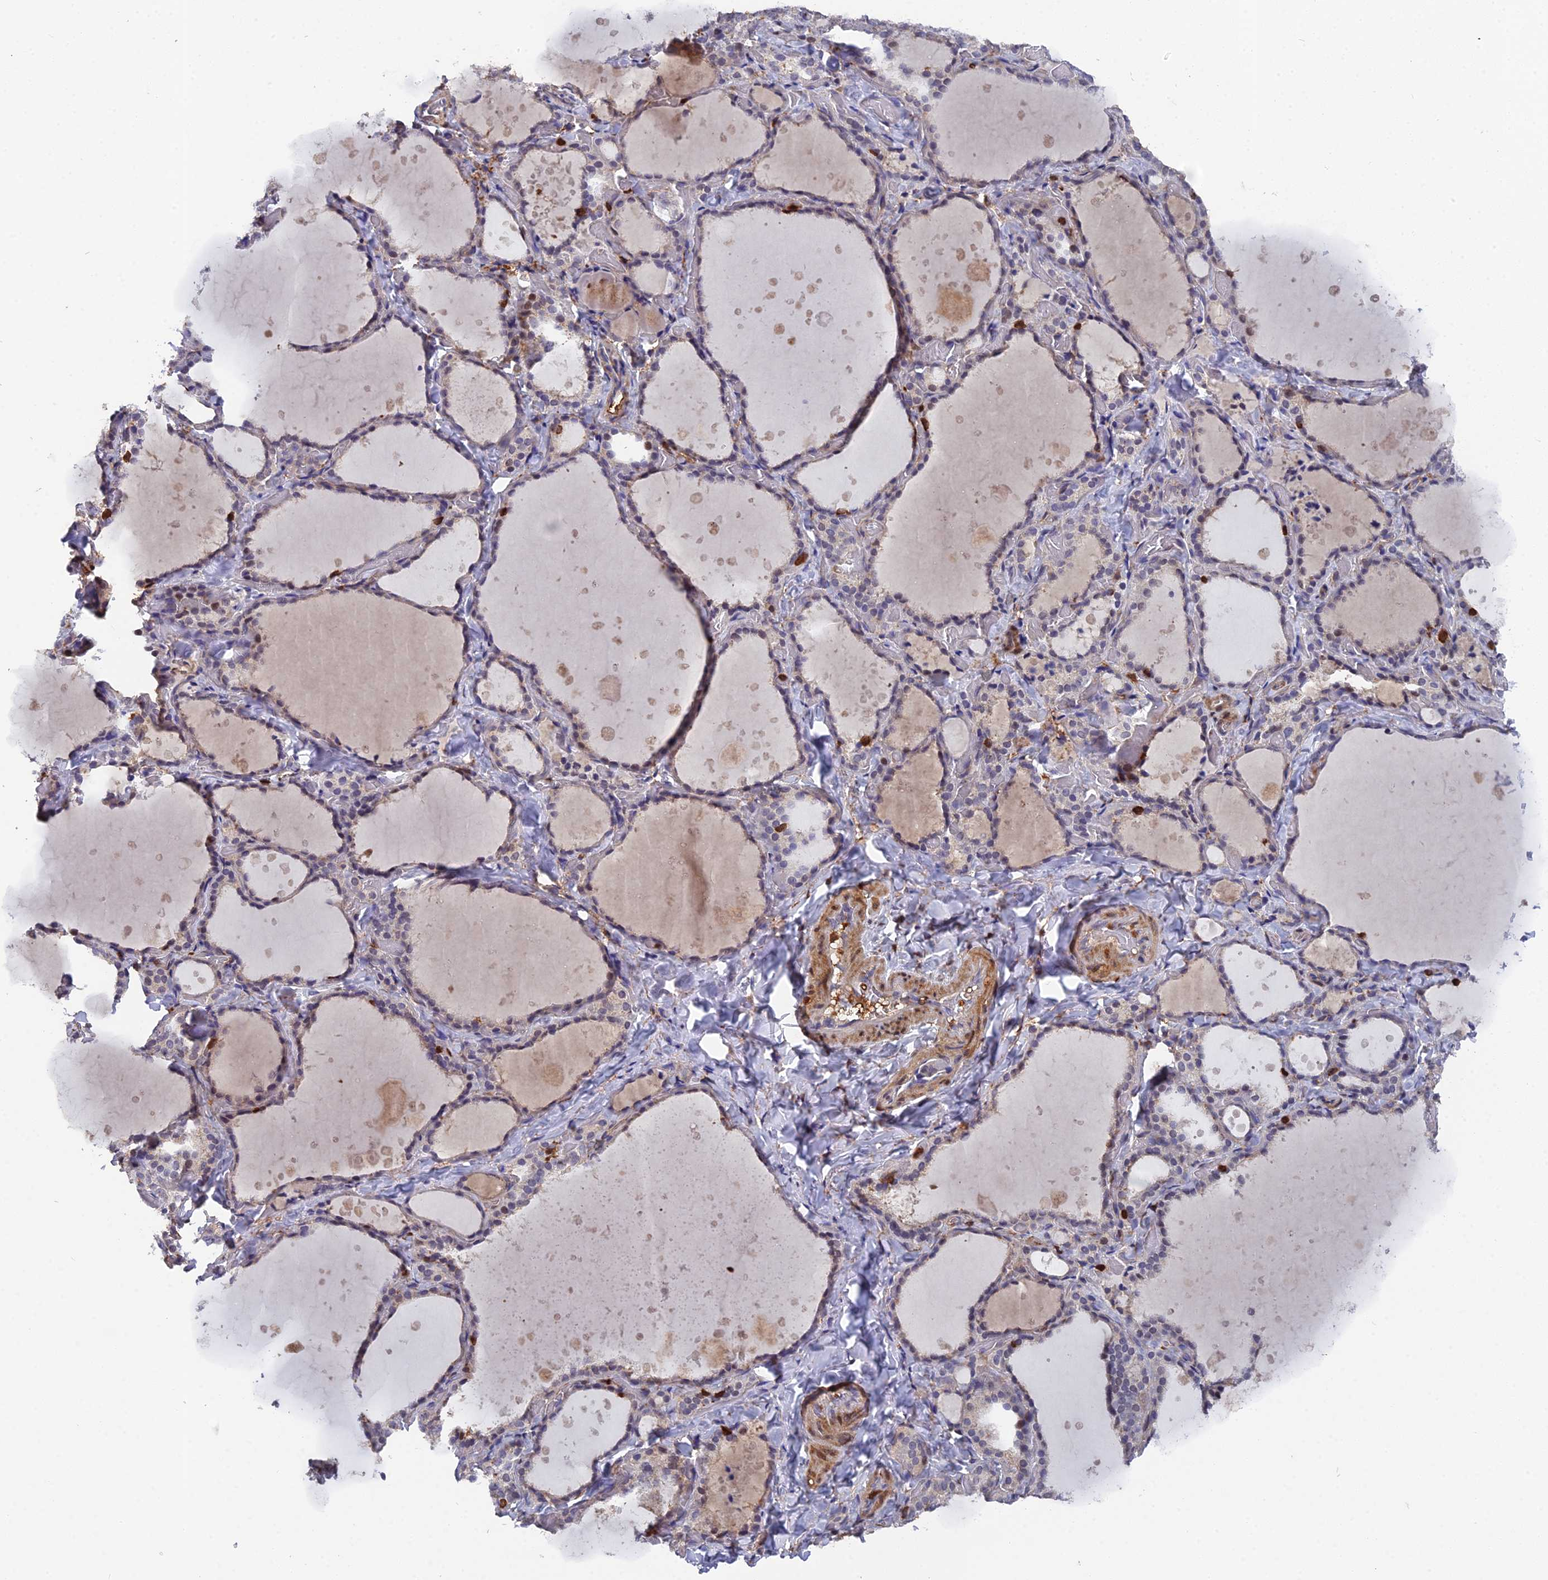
{"staining": {"intensity": "moderate", "quantity": "<25%", "location": "nuclear"}, "tissue": "thyroid gland", "cell_type": "Glandular cells", "image_type": "normal", "snomed": [{"axis": "morphology", "description": "Normal tissue, NOS"}, {"axis": "topography", "description": "Thyroid gland"}], "caption": "Brown immunohistochemical staining in benign human thyroid gland shows moderate nuclear staining in approximately <25% of glandular cells. (DAB (3,3'-diaminobenzidine) IHC with brightfield microscopy, high magnification).", "gene": "GALK2", "patient": {"sex": "female", "age": 44}}